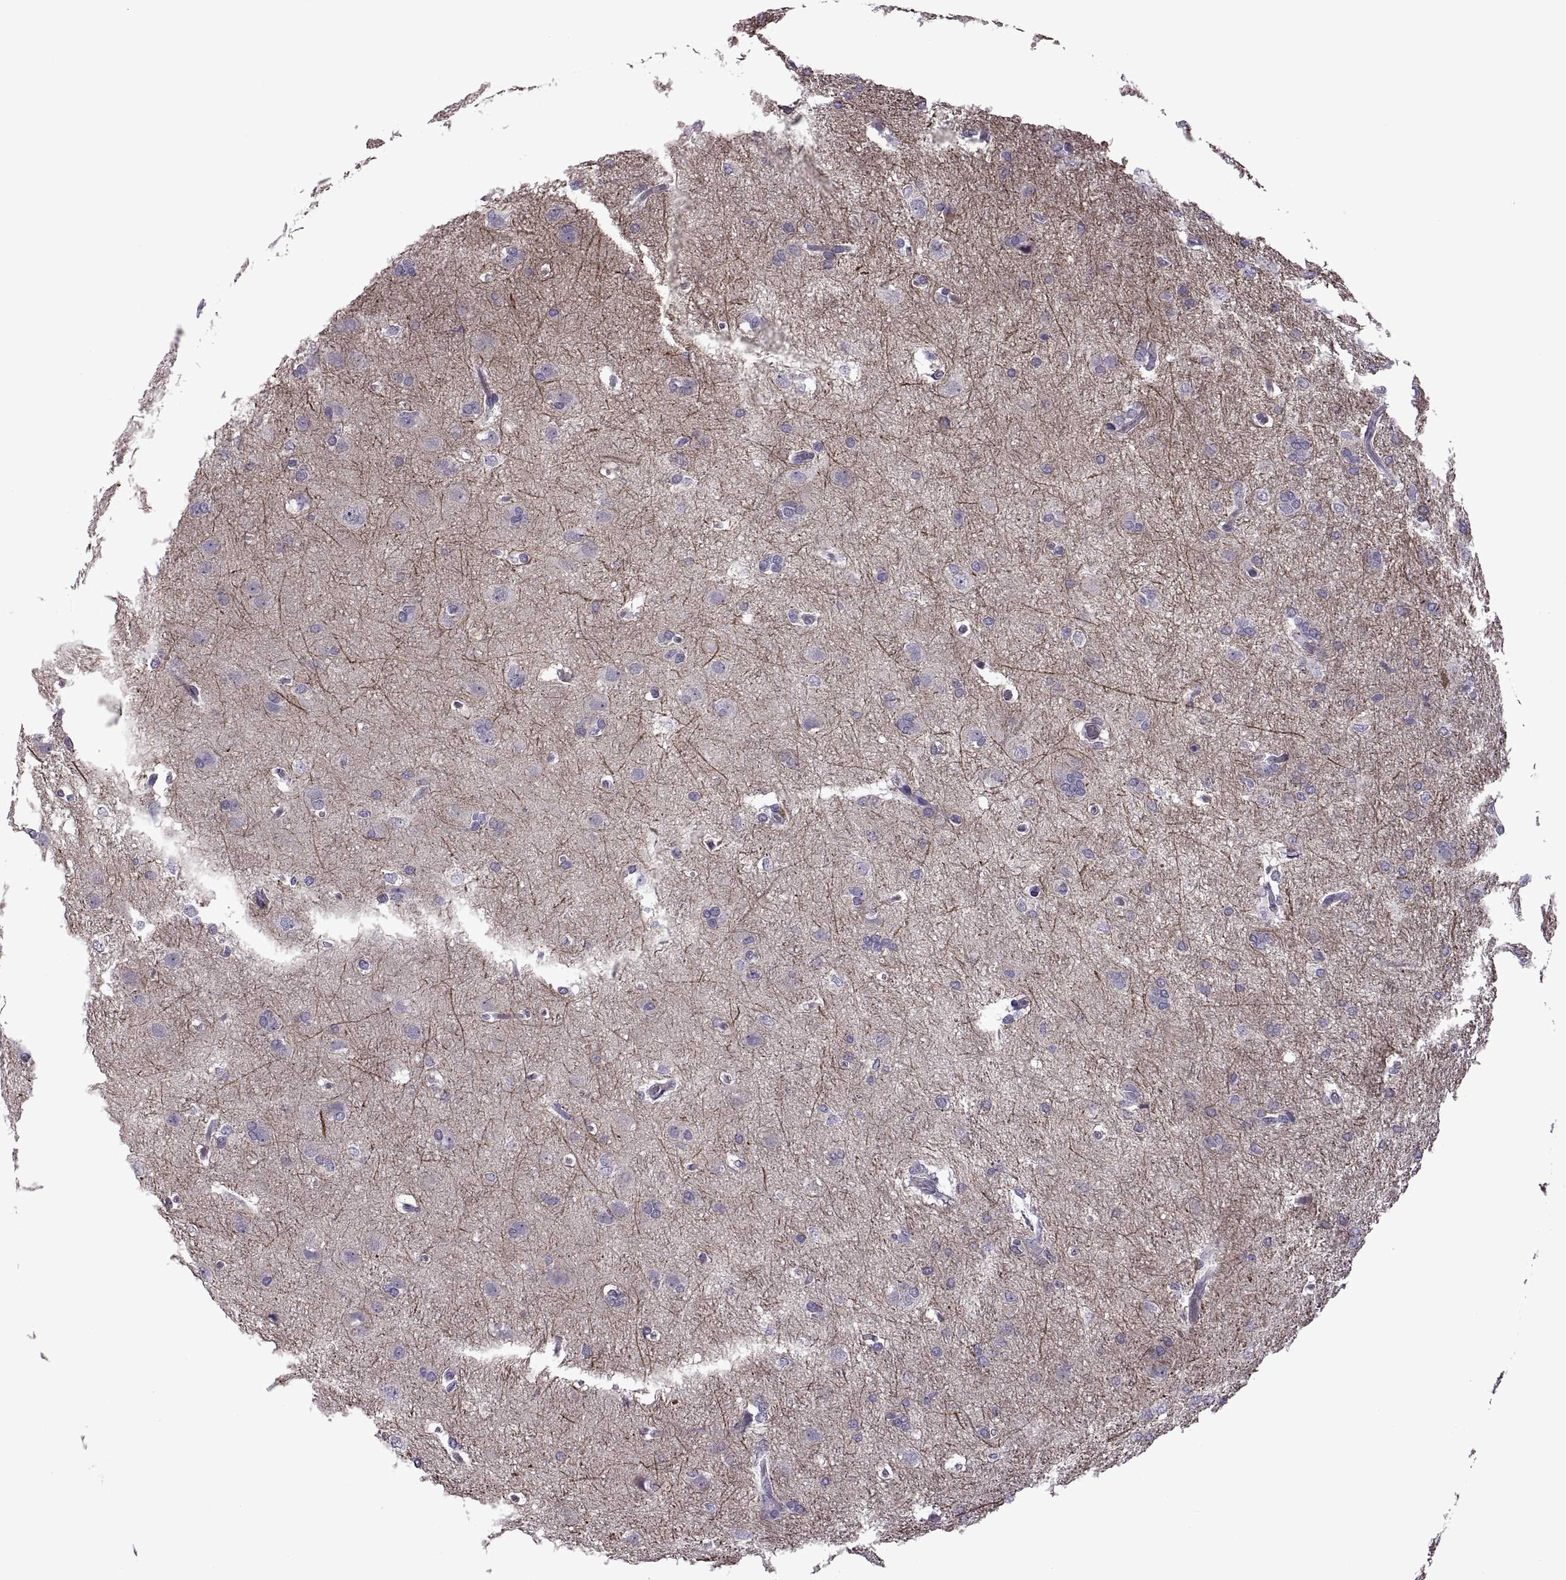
{"staining": {"intensity": "negative", "quantity": "none", "location": "none"}, "tissue": "glioma", "cell_type": "Tumor cells", "image_type": "cancer", "snomed": [{"axis": "morphology", "description": "Glioma, malignant, High grade"}, {"axis": "topography", "description": "Brain"}], "caption": "High magnification brightfield microscopy of high-grade glioma (malignant) stained with DAB (3,3'-diaminobenzidine) (brown) and counterstained with hematoxylin (blue): tumor cells show no significant expression.", "gene": "RIPK4", "patient": {"sex": "male", "age": 68}}